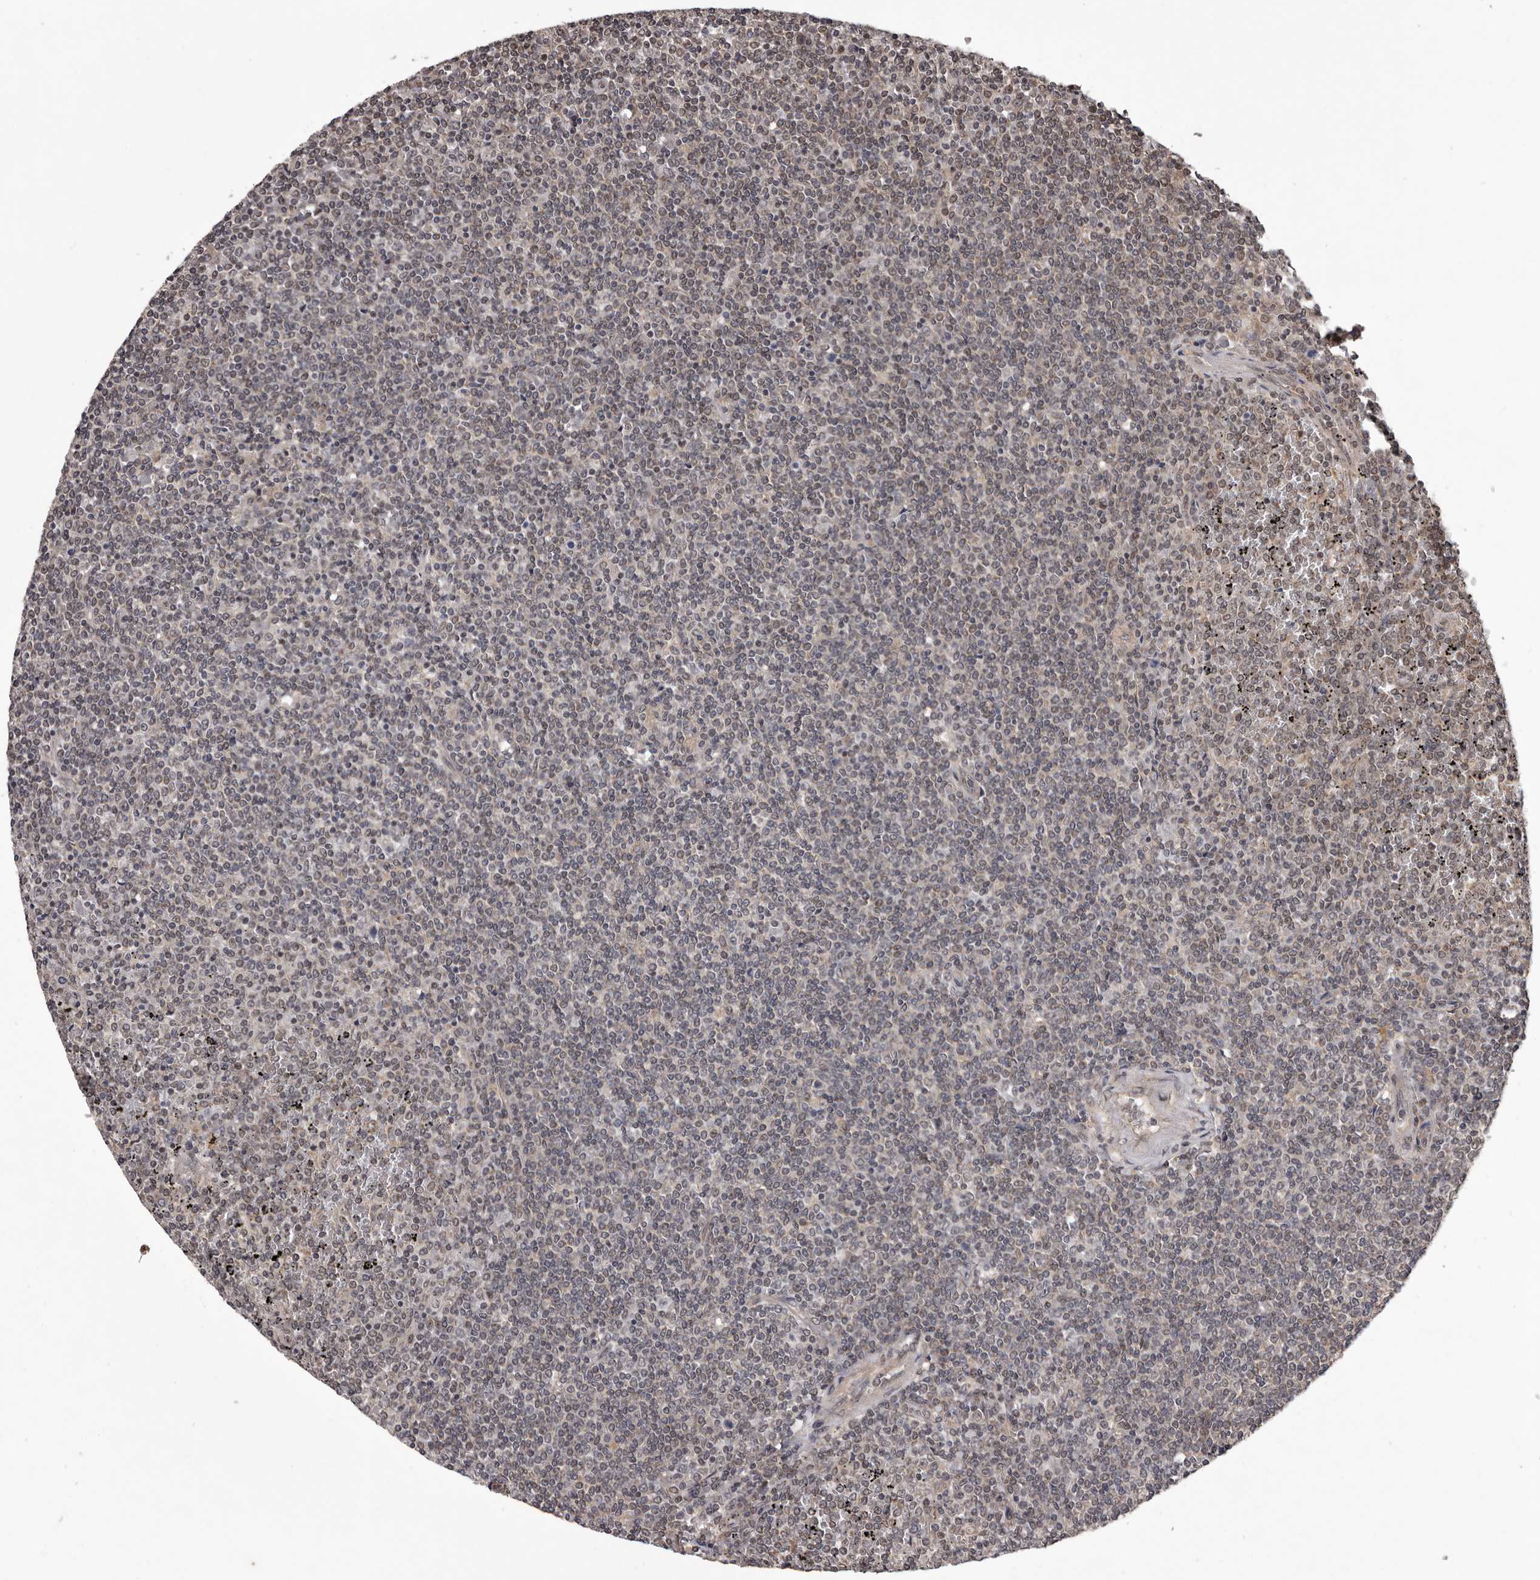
{"staining": {"intensity": "weak", "quantity": "<25%", "location": "nuclear"}, "tissue": "lymphoma", "cell_type": "Tumor cells", "image_type": "cancer", "snomed": [{"axis": "morphology", "description": "Malignant lymphoma, non-Hodgkin's type, Low grade"}, {"axis": "topography", "description": "Spleen"}], "caption": "The immunohistochemistry micrograph has no significant staining in tumor cells of lymphoma tissue.", "gene": "CELF3", "patient": {"sex": "female", "age": 19}}